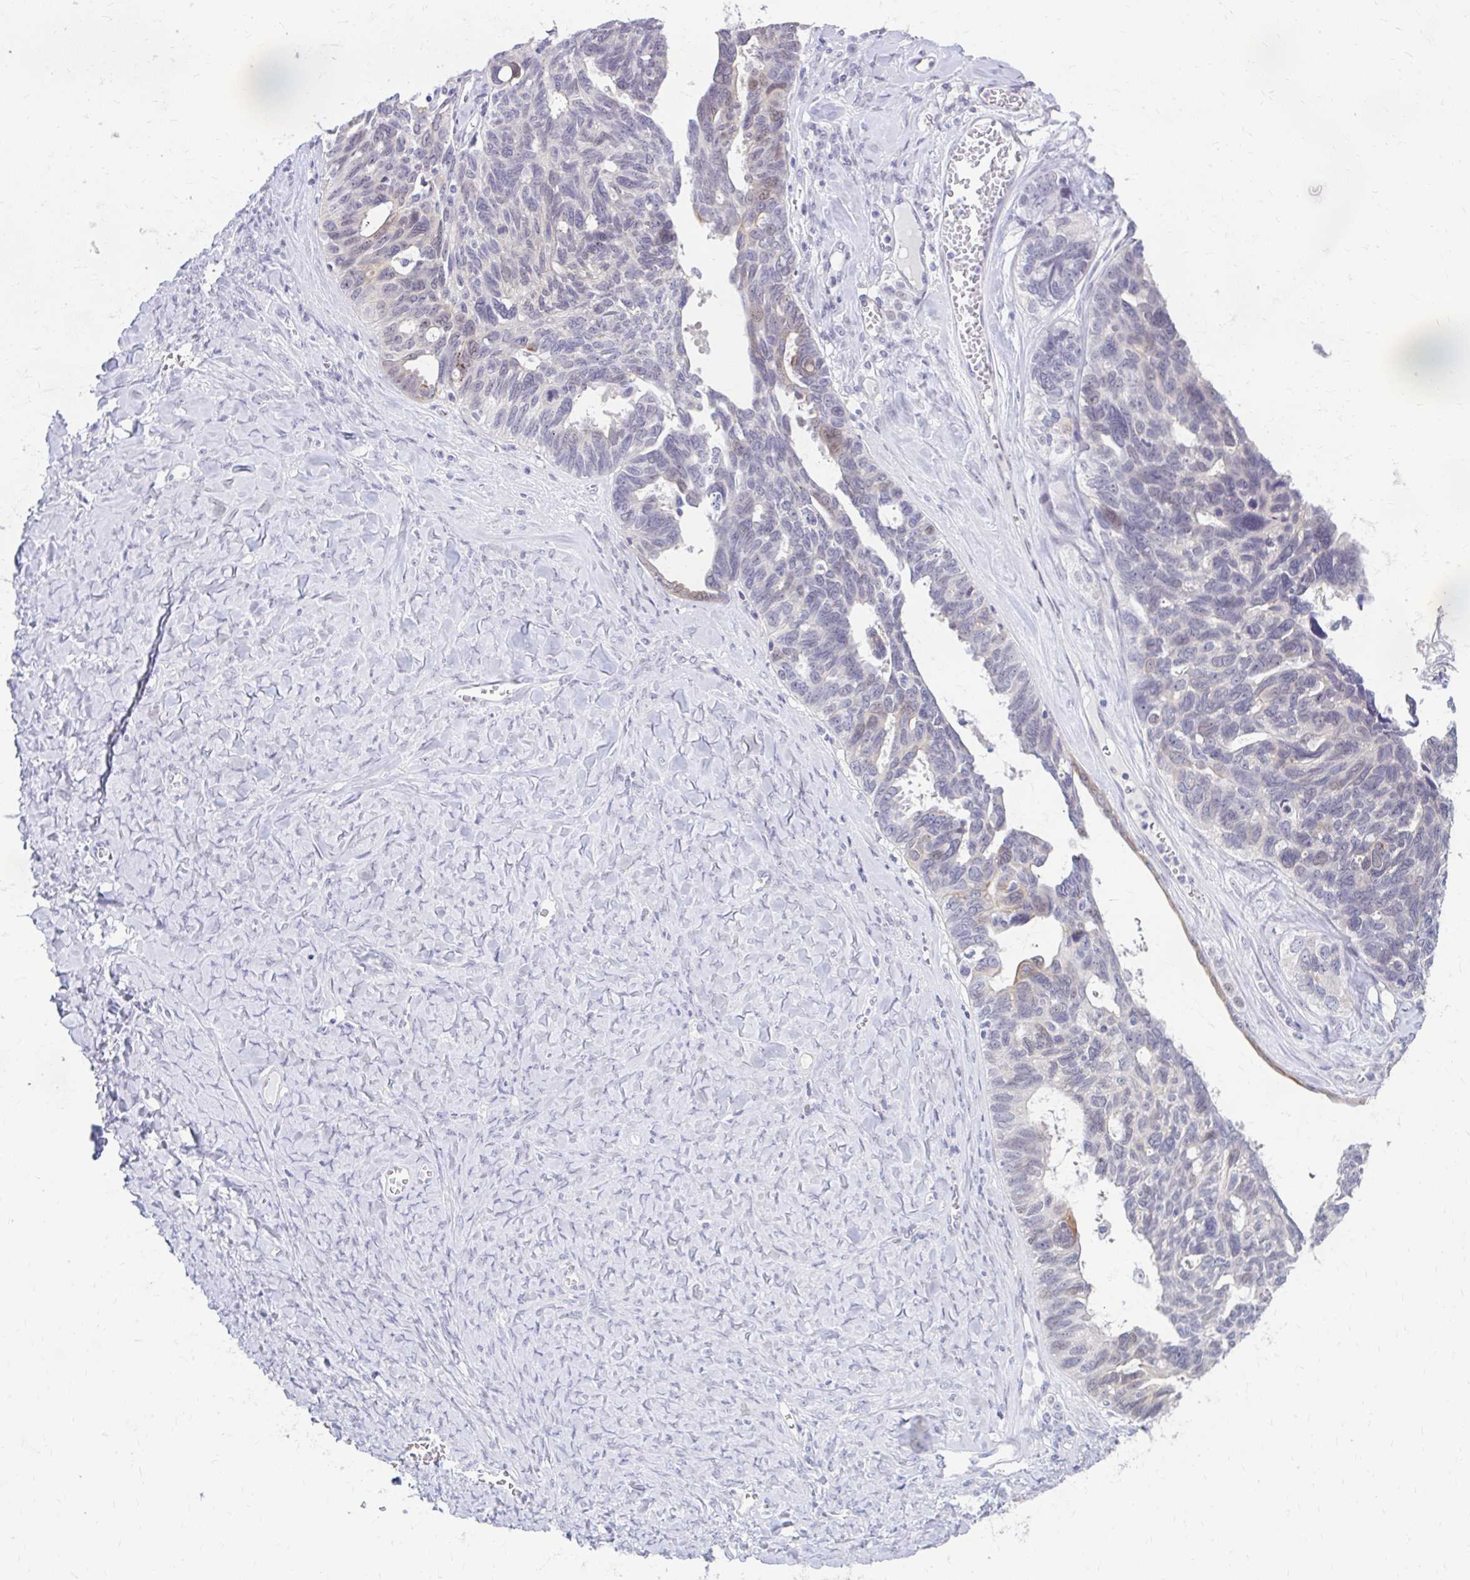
{"staining": {"intensity": "moderate", "quantity": "<25%", "location": "nuclear"}, "tissue": "ovarian cancer", "cell_type": "Tumor cells", "image_type": "cancer", "snomed": [{"axis": "morphology", "description": "Cystadenocarcinoma, serous, NOS"}, {"axis": "topography", "description": "Ovary"}], "caption": "Ovarian serous cystadenocarcinoma was stained to show a protein in brown. There is low levels of moderate nuclear staining in about <25% of tumor cells. (DAB (3,3'-diaminobenzidine) IHC, brown staining for protein, blue staining for nuclei).", "gene": "RGS16", "patient": {"sex": "female", "age": 79}}